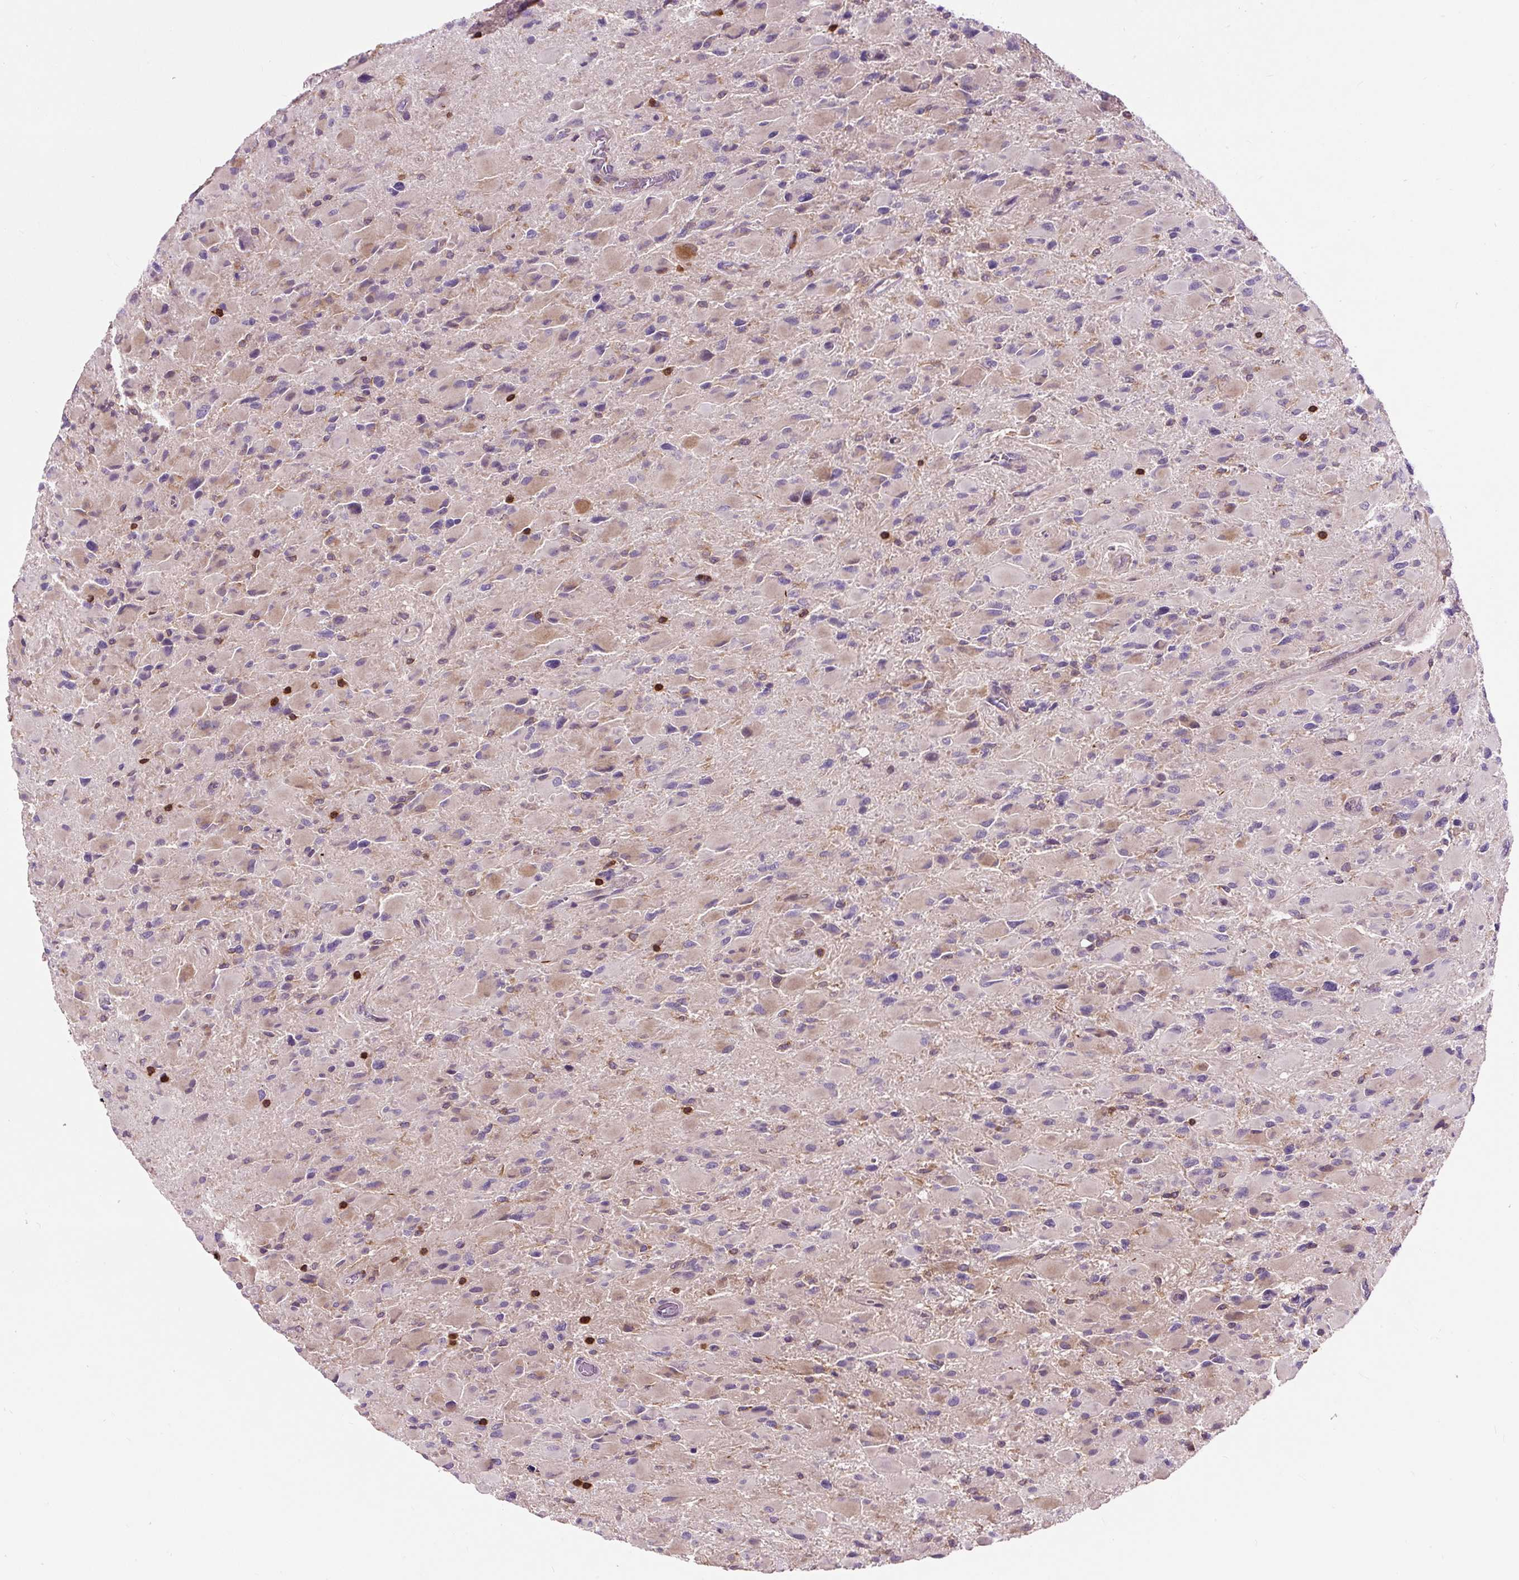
{"staining": {"intensity": "weak", "quantity": "<25%", "location": "cytoplasmic/membranous"}, "tissue": "glioma", "cell_type": "Tumor cells", "image_type": "cancer", "snomed": [{"axis": "morphology", "description": "Glioma, malignant, High grade"}, {"axis": "topography", "description": "Cerebral cortex"}], "caption": "Immunohistochemistry (IHC) of human malignant high-grade glioma demonstrates no positivity in tumor cells.", "gene": "CISD3", "patient": {"sex": "female", "age": 36}}